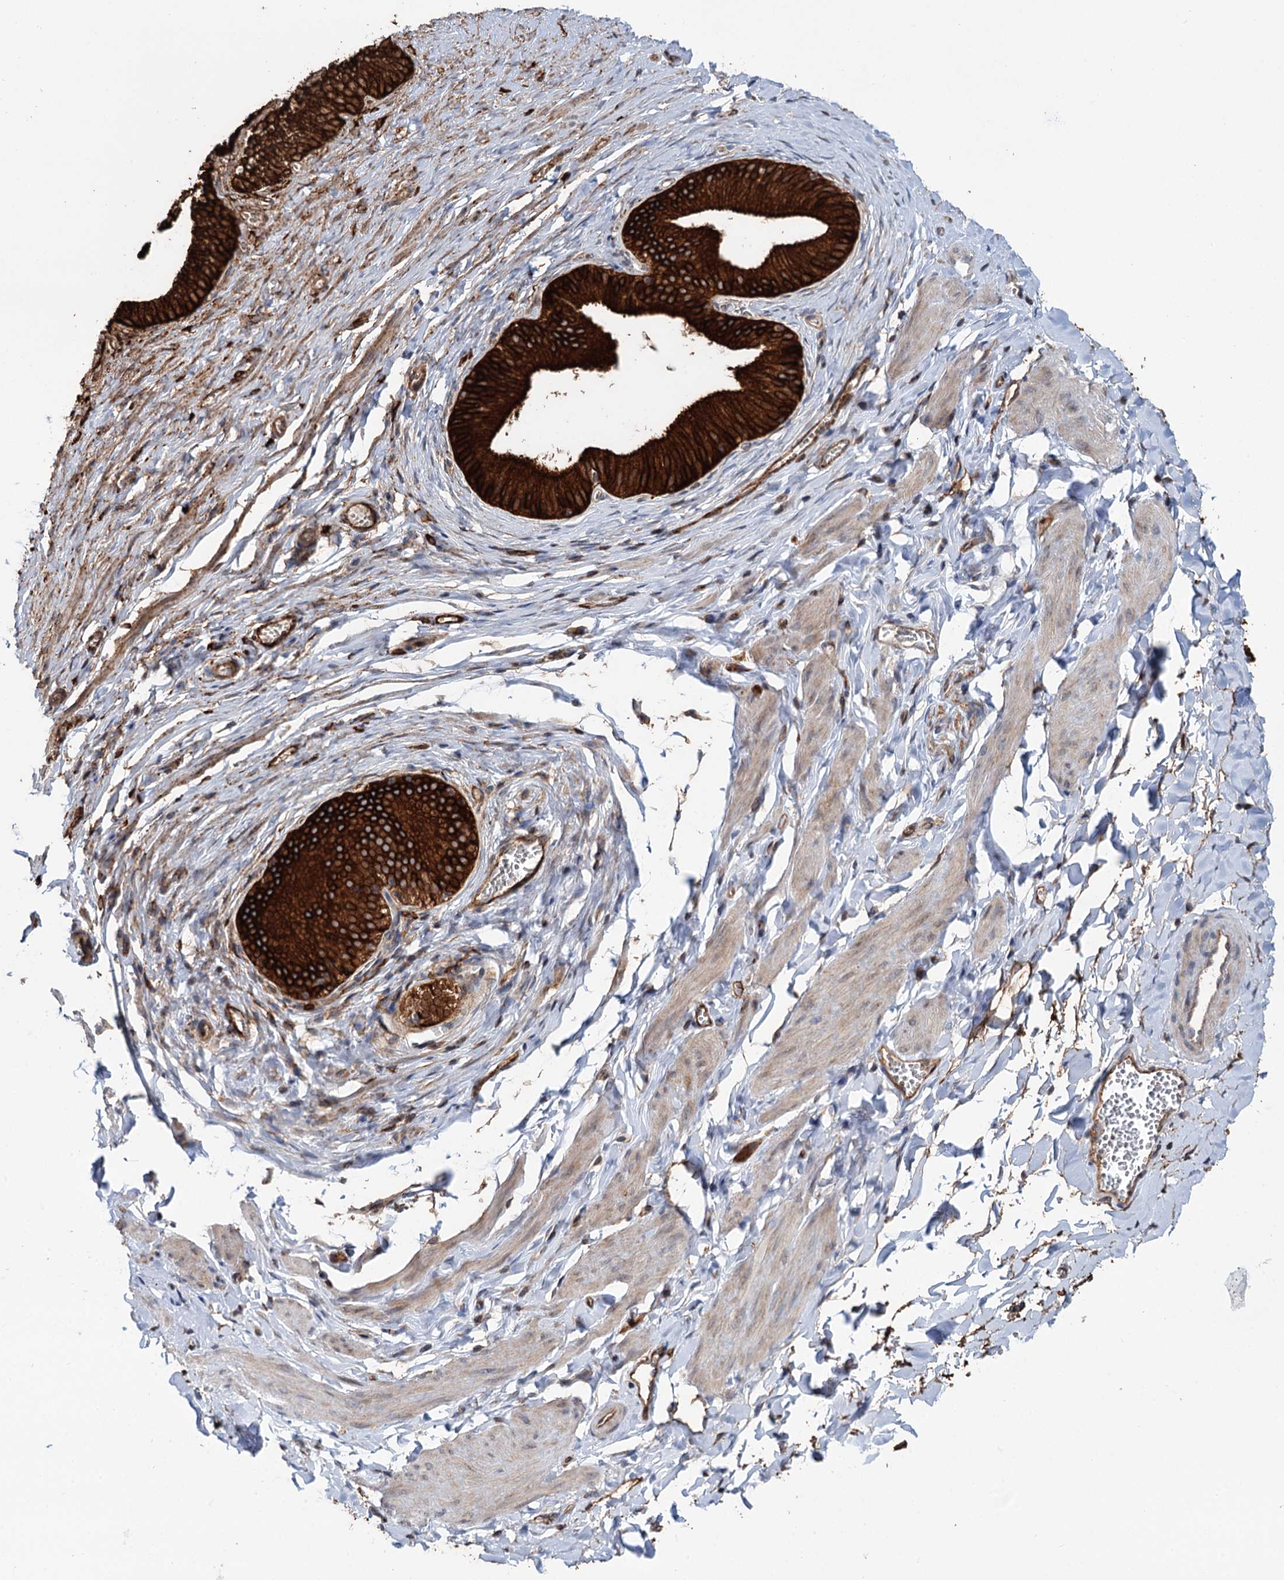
{"staining": {"intensity": "moderate", "quantity": ">75%", "location": "cytoplasmic/membranous"}, "tissue": "adipose tissue", "cell_type": "Adipocytes", "image_type": "normal", "snomed": [{"axis": "morphology", "description": "Normal tissue, NOS"}, {"axis": "topography", "description": "Gallbladder"}, {"axis": "topography", "description": "Peripheral nerve tissue"}], "caption": "Normal adipose tissue shows moderate cytoplasmic/membranous positivity in about >75% of adipocytes.", "gene": "PTDSS2", "patient": {"sex": "male", "age": 38}}